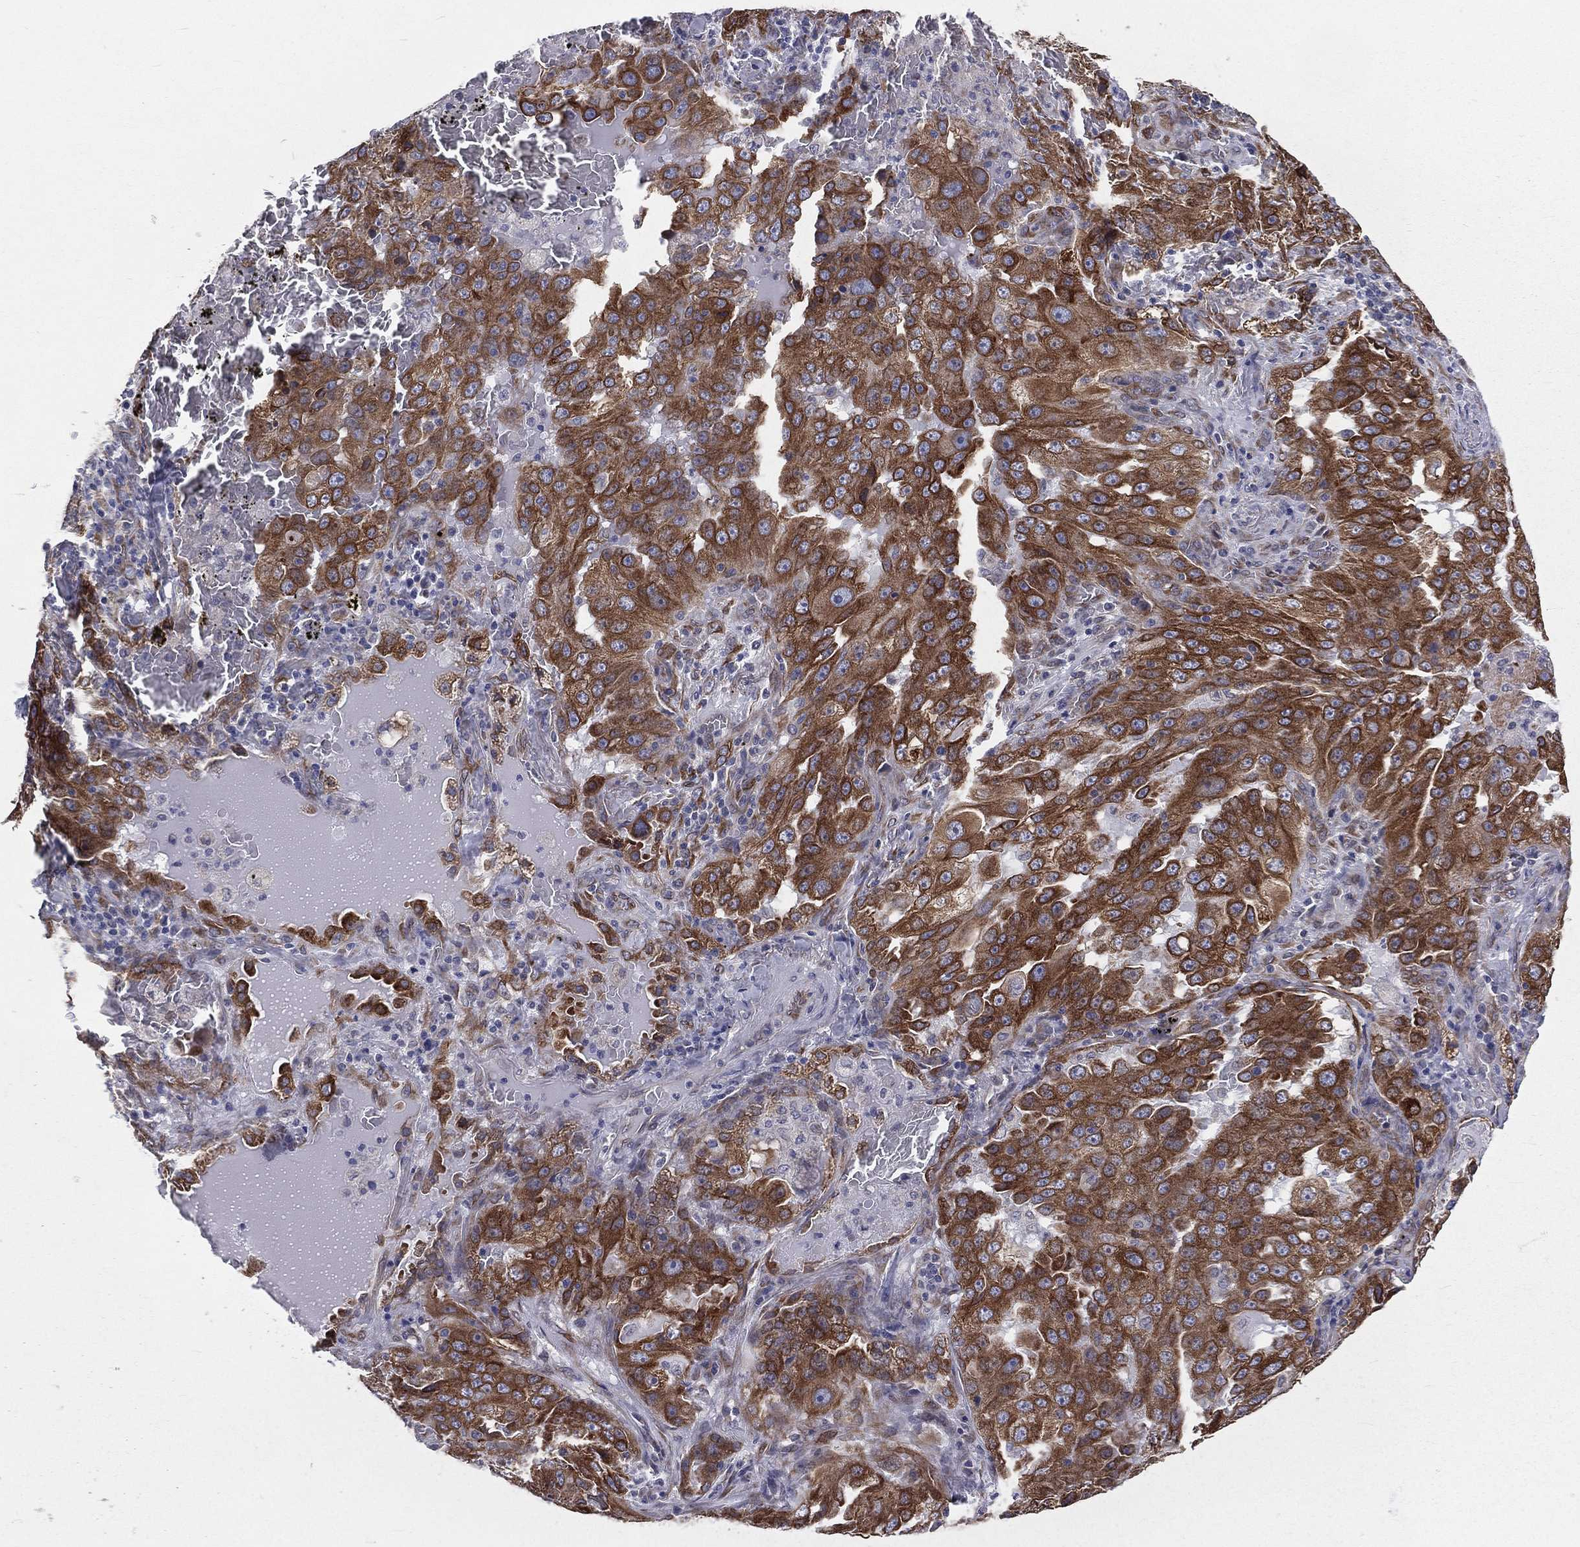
{"staining": {"intensity": "strong", "quantity": ">75%", "location": "cytoplasmic/membranous"}, "tissue": "lung cancer", "cell_type": "Tumor cells", "image_type": "cancer", "snomed": [{"axis": "morphology", "description": "Adenocarcinoma, NOS"}, {"axis": "topography", "description": "Lung"}], "caption": "The micrograph reveals staining of lung adenocarcinoma, revealing strong cytoplasmic/membranous protein expression (brown color) within tumor cells.", "gene": "PGRMC1", "patient": {"sex": "female", "age": 61}}